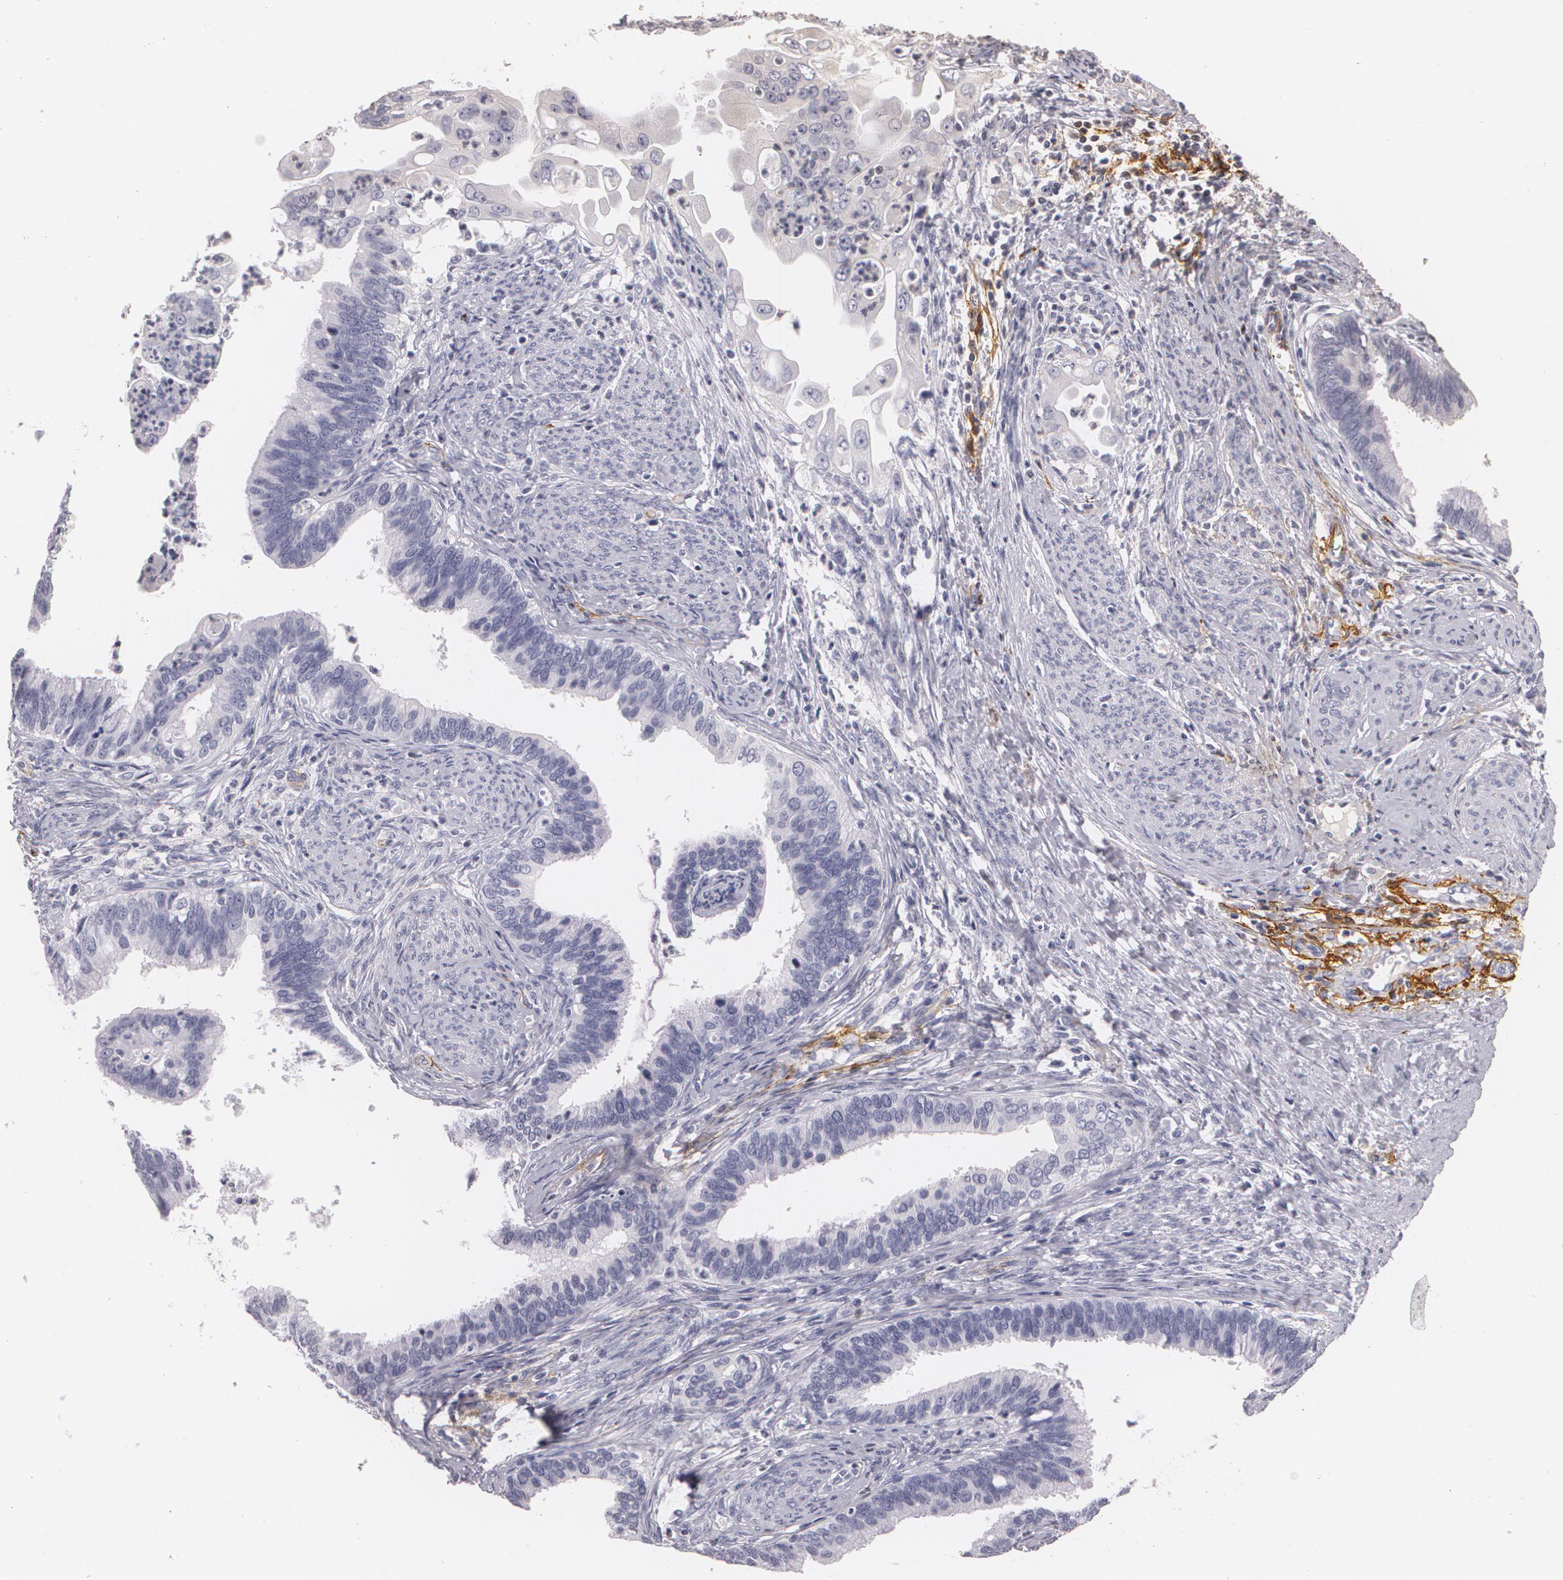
{"staining": {"intensity": "negative", "quantity": "none", "location": "none"}, "tissue": "cervical cancer", "cell_type": "Tumor cells", "image_type": "cancer", "snomed": [{"axis": "morphology", "description": "Adenocarcinoma, NOS"}, {"axis": "topography", "description": "Cervix"}], "caption": "Tumor cells show no significant staining in adenocarcinoma (cervical).", "gene": "NGFR", "patient": {"sex": "female", "age": 47}}